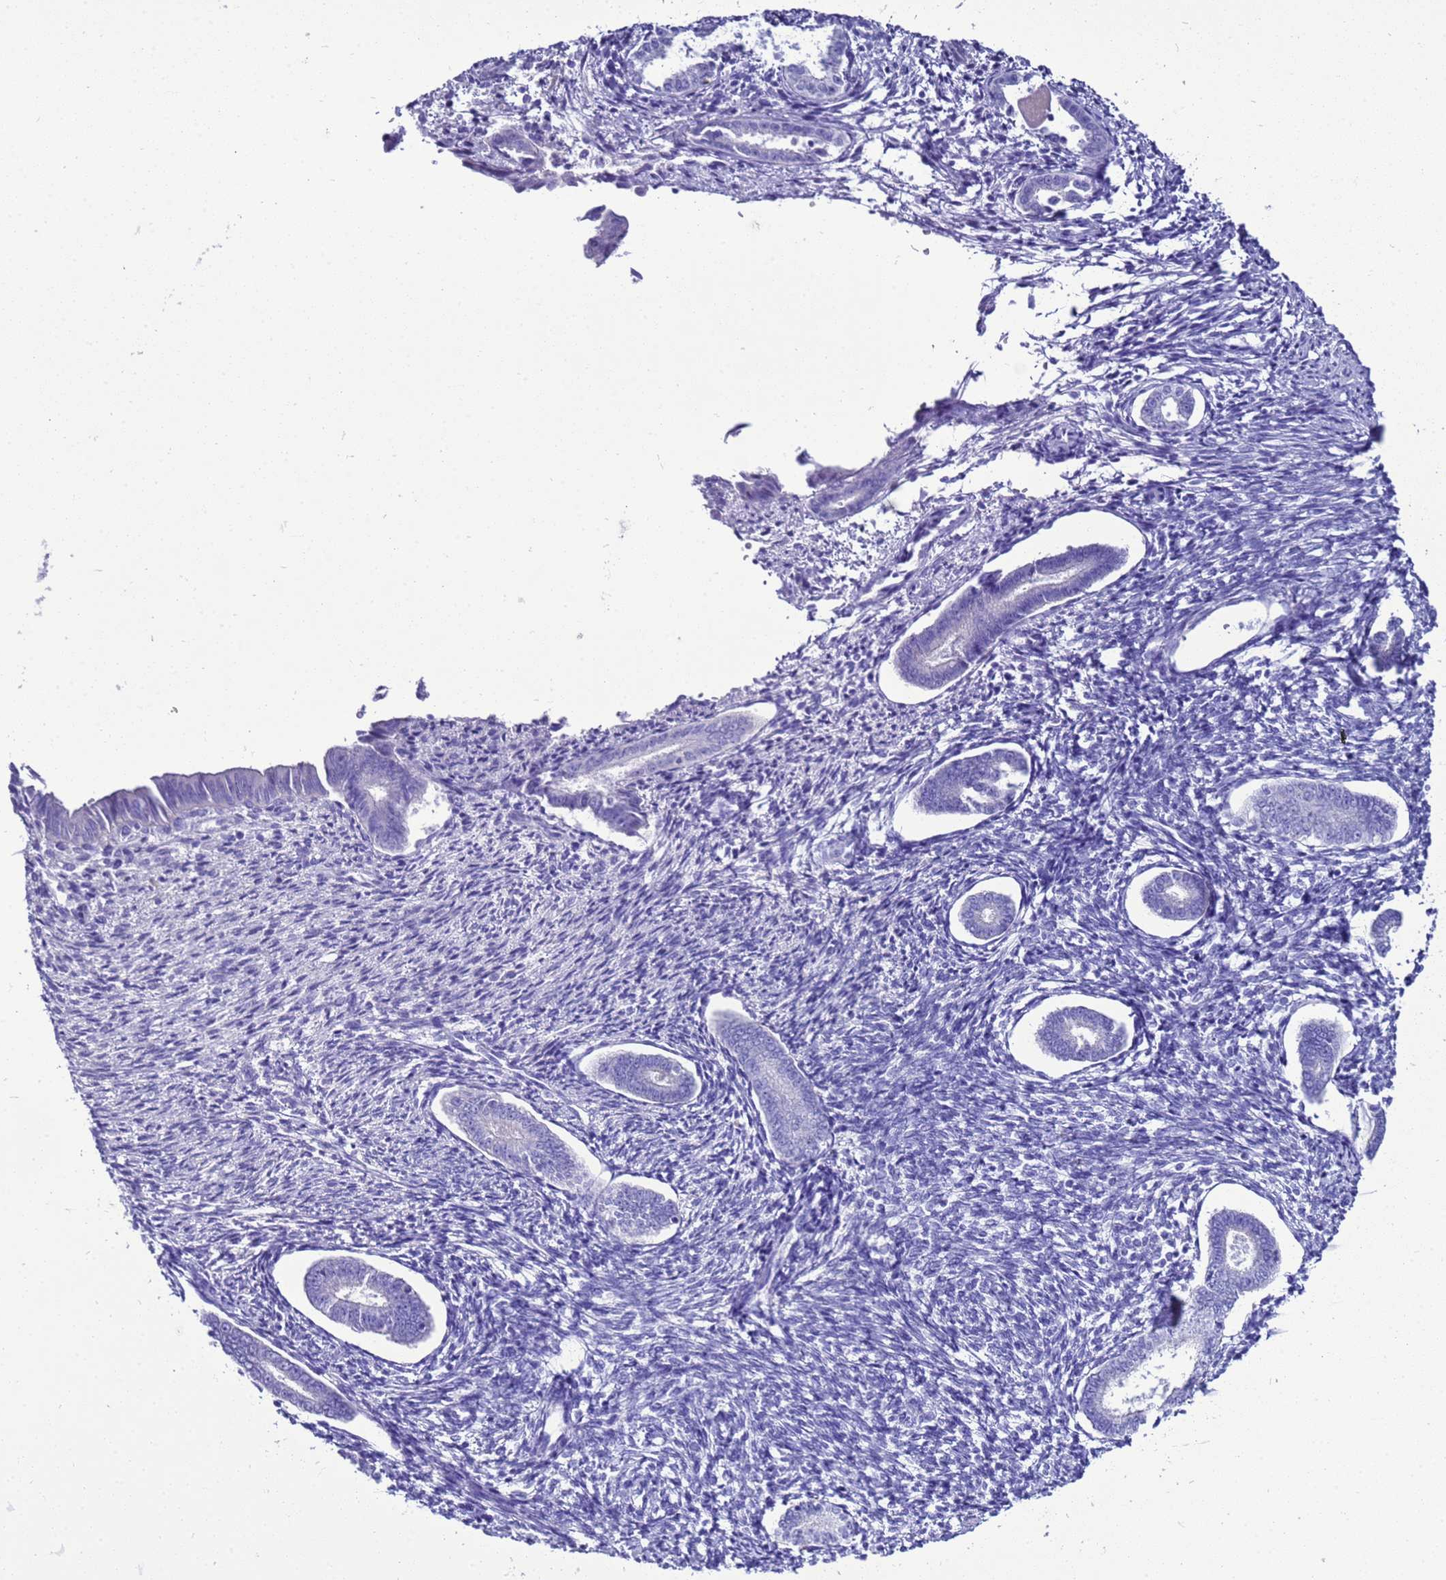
{"staining": {"intensity": "negative", "quantity": "none", "location": "none"}, "tissue": "endometrium", "cell_type": "Cells in endometrial stroma", "image_type": "normal", "snomed": [{"axis": "morphology", "description": "Normal tissue, NOS"}, {"axis": "topography", "description": "Endometrium"}], "caption": "Endometrium was stained to show a protein in brown. There is no significant staining in cells in endometrial stroma.", "gene": "BEST2", "patient": {"sex": "female", "age": 56}}